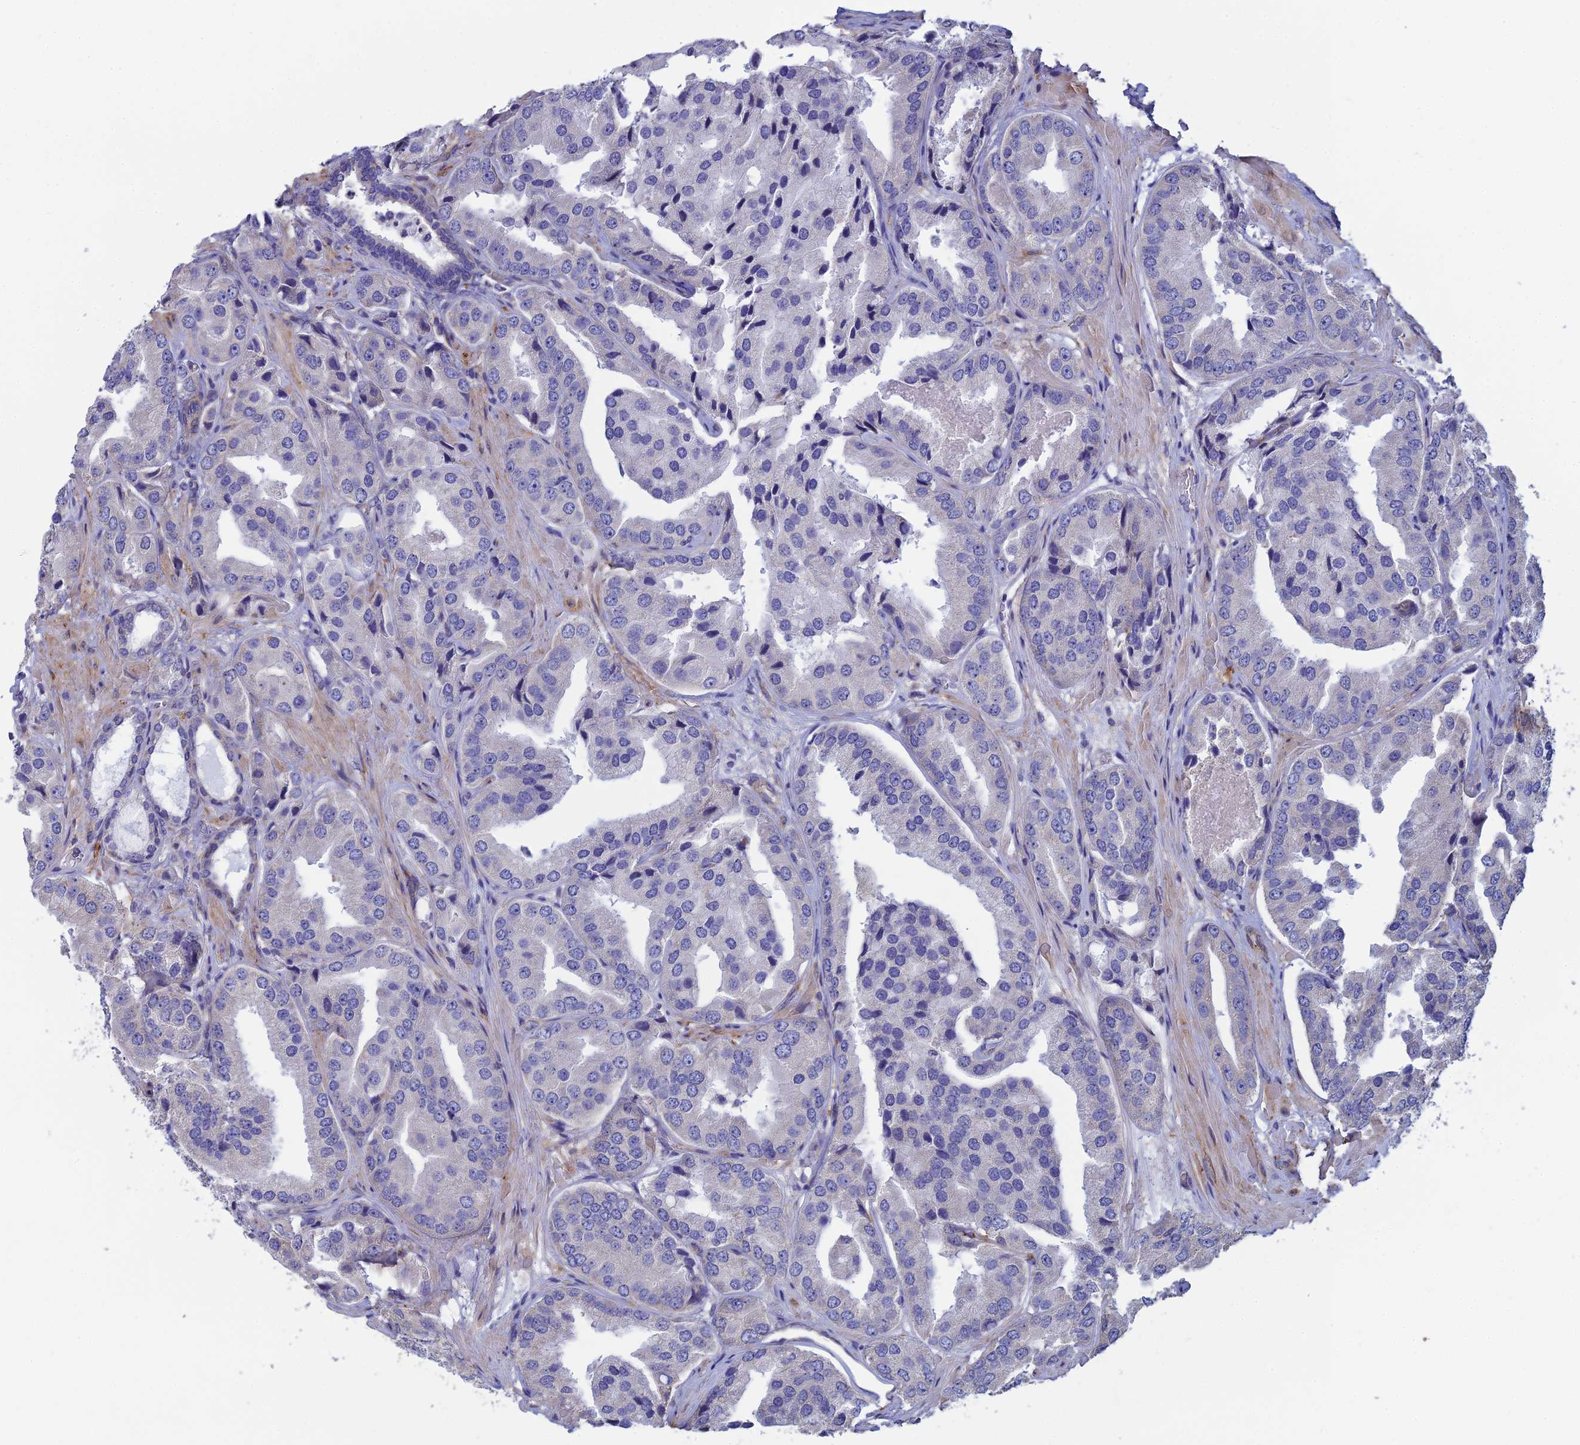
{"staining": {"intensity": "negative", "quantity": "none", "location": "none"}, "tissue": "prostate cancer", "cell_type": "Tumor cells", "image_type": "cancer", "snomed": [{"axis": "morphology", "description": "Adenocarcinoma, High grade"}, {"axis": "topography", "description": "Prostate"}], "caption": "Prostate adenocarcinoma (high-grade) was stained to show a protein in brown. There is no significant expression in tumor cells.", "gene": "PCDHA5", "patient": {"sex": "male", "age": 63}}